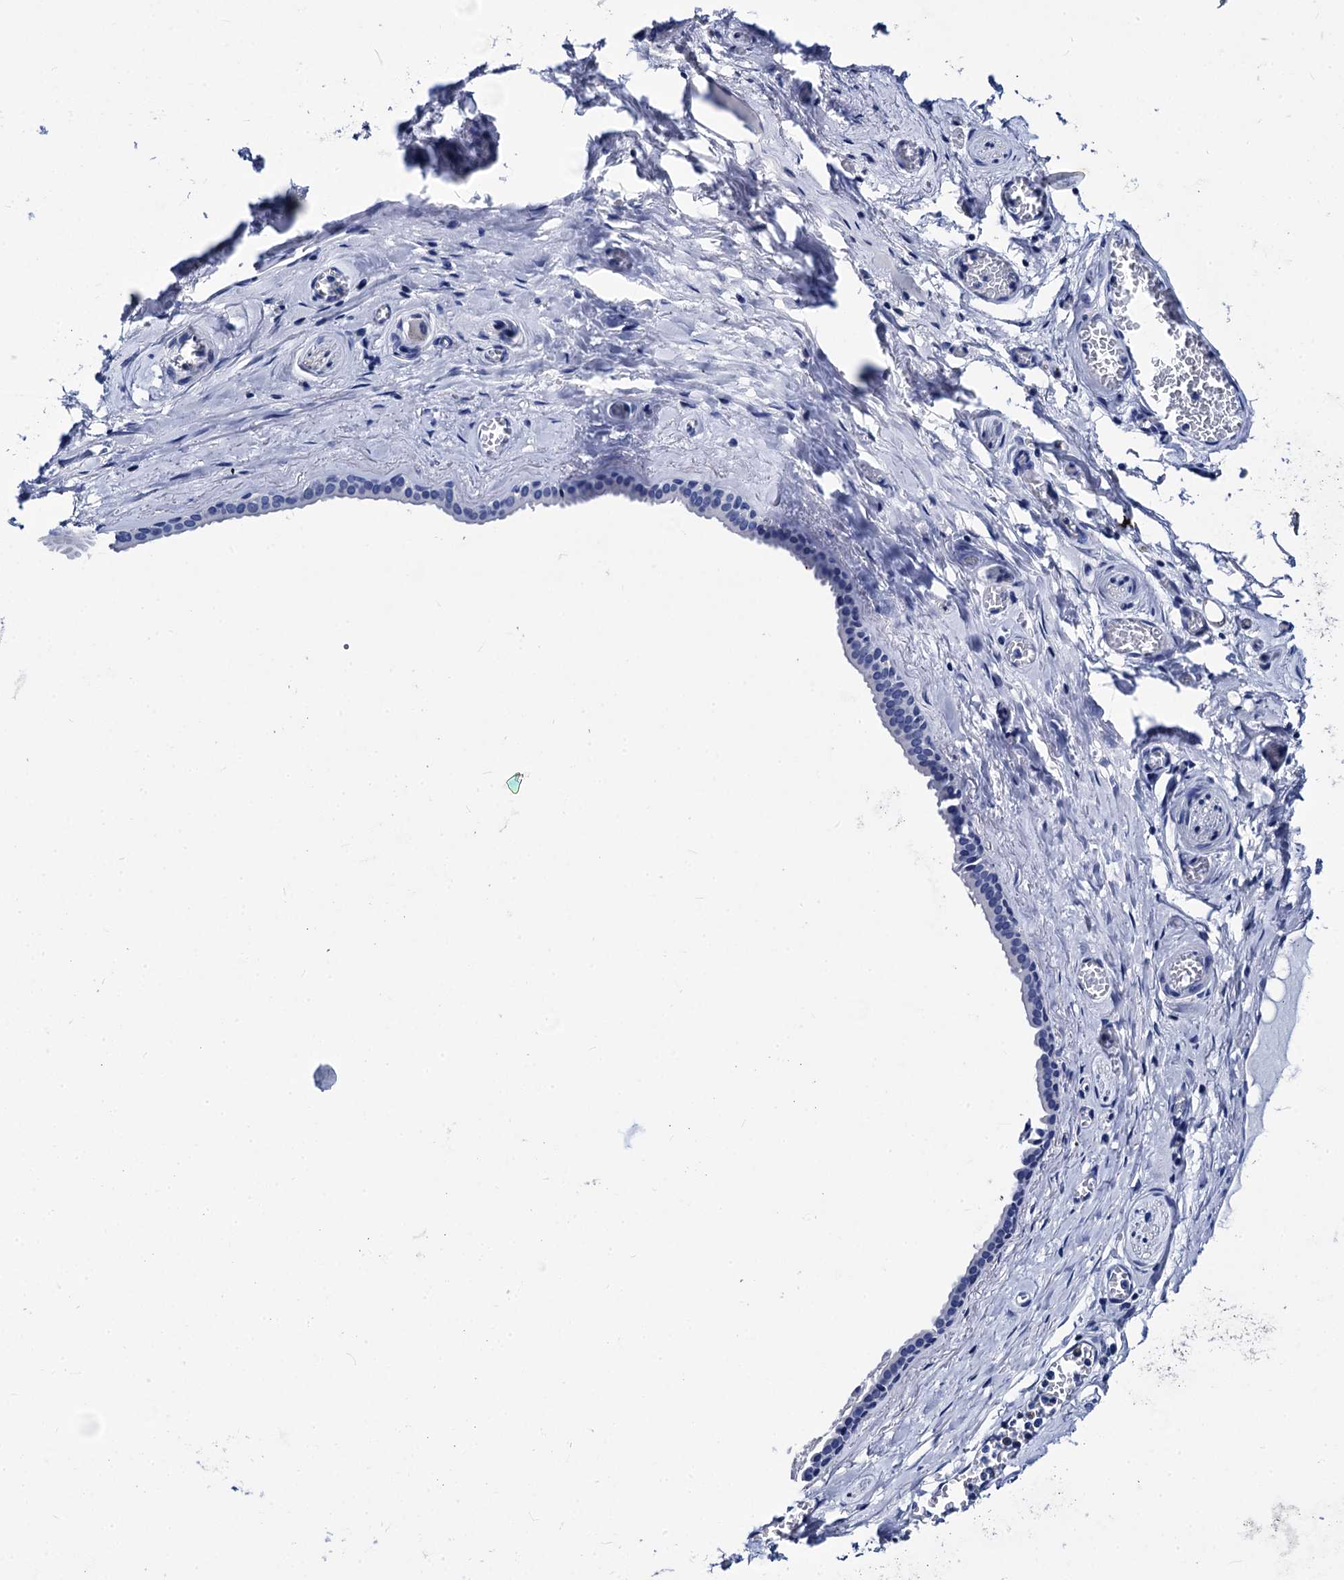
{"staining": {"intensity": "negative", "quantity": "none", "location": "none"}, "tissue": "adipose tissue", "cell_type": "Adipocytes", "image_type": "normal", "snomed": [{"axis": "morphology", "description": "Normal tissue, NOS"}, {"axis": "topography", "description": "Salivary gland"}, {"axis": "topography", "description": "Peripheral nerve tissue"}], "caption": "Protein analysis of unremarkable adipose tissue demonstrates no significant staining in adipocytes.", "gene": "MYBPC3", "patient": {"sex": "male", "age": 62}}